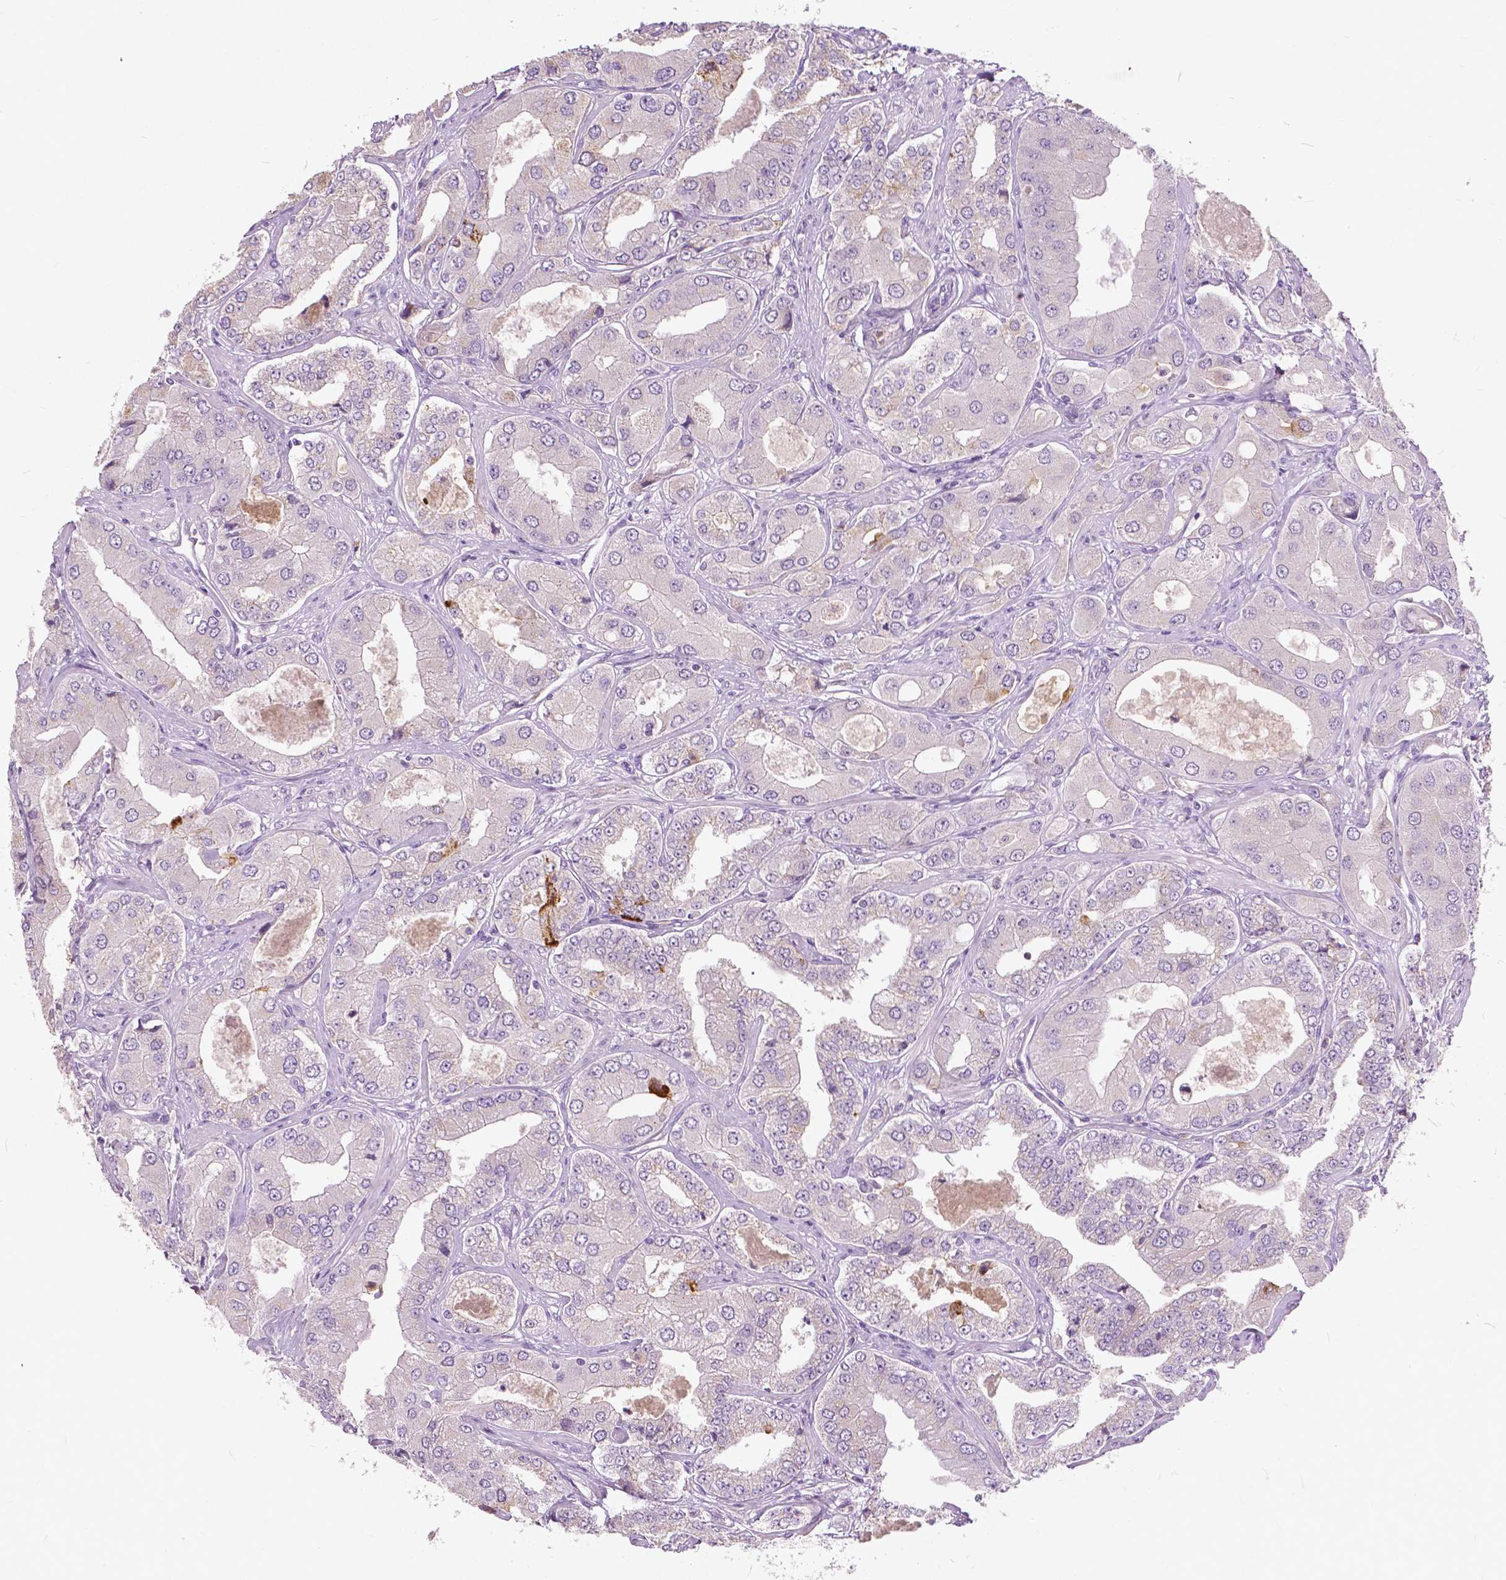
{"staining": {"intensity": "negative", "quantity": "none", "location": "none"}, "tissue": "prostate cancer", "cell_type": "Tumor cells", "image_type": "cancer", "snomed": [{"axis": "morphology", "description": "Adenocarcinoma, Low grade"}, {"axis": "topography", "description": "Prostate"}], "caption": "IHC of human low-grade adenocarcinoma (prostate) shows no positivity in tumor cells. (Brightfield microscopy of DAB (3,3'-diaminobenzidine) immunohistochemistry (IHC) at high magnification).", "gene": "DLX6", "patient": {"sex": "male", "age": 60}}